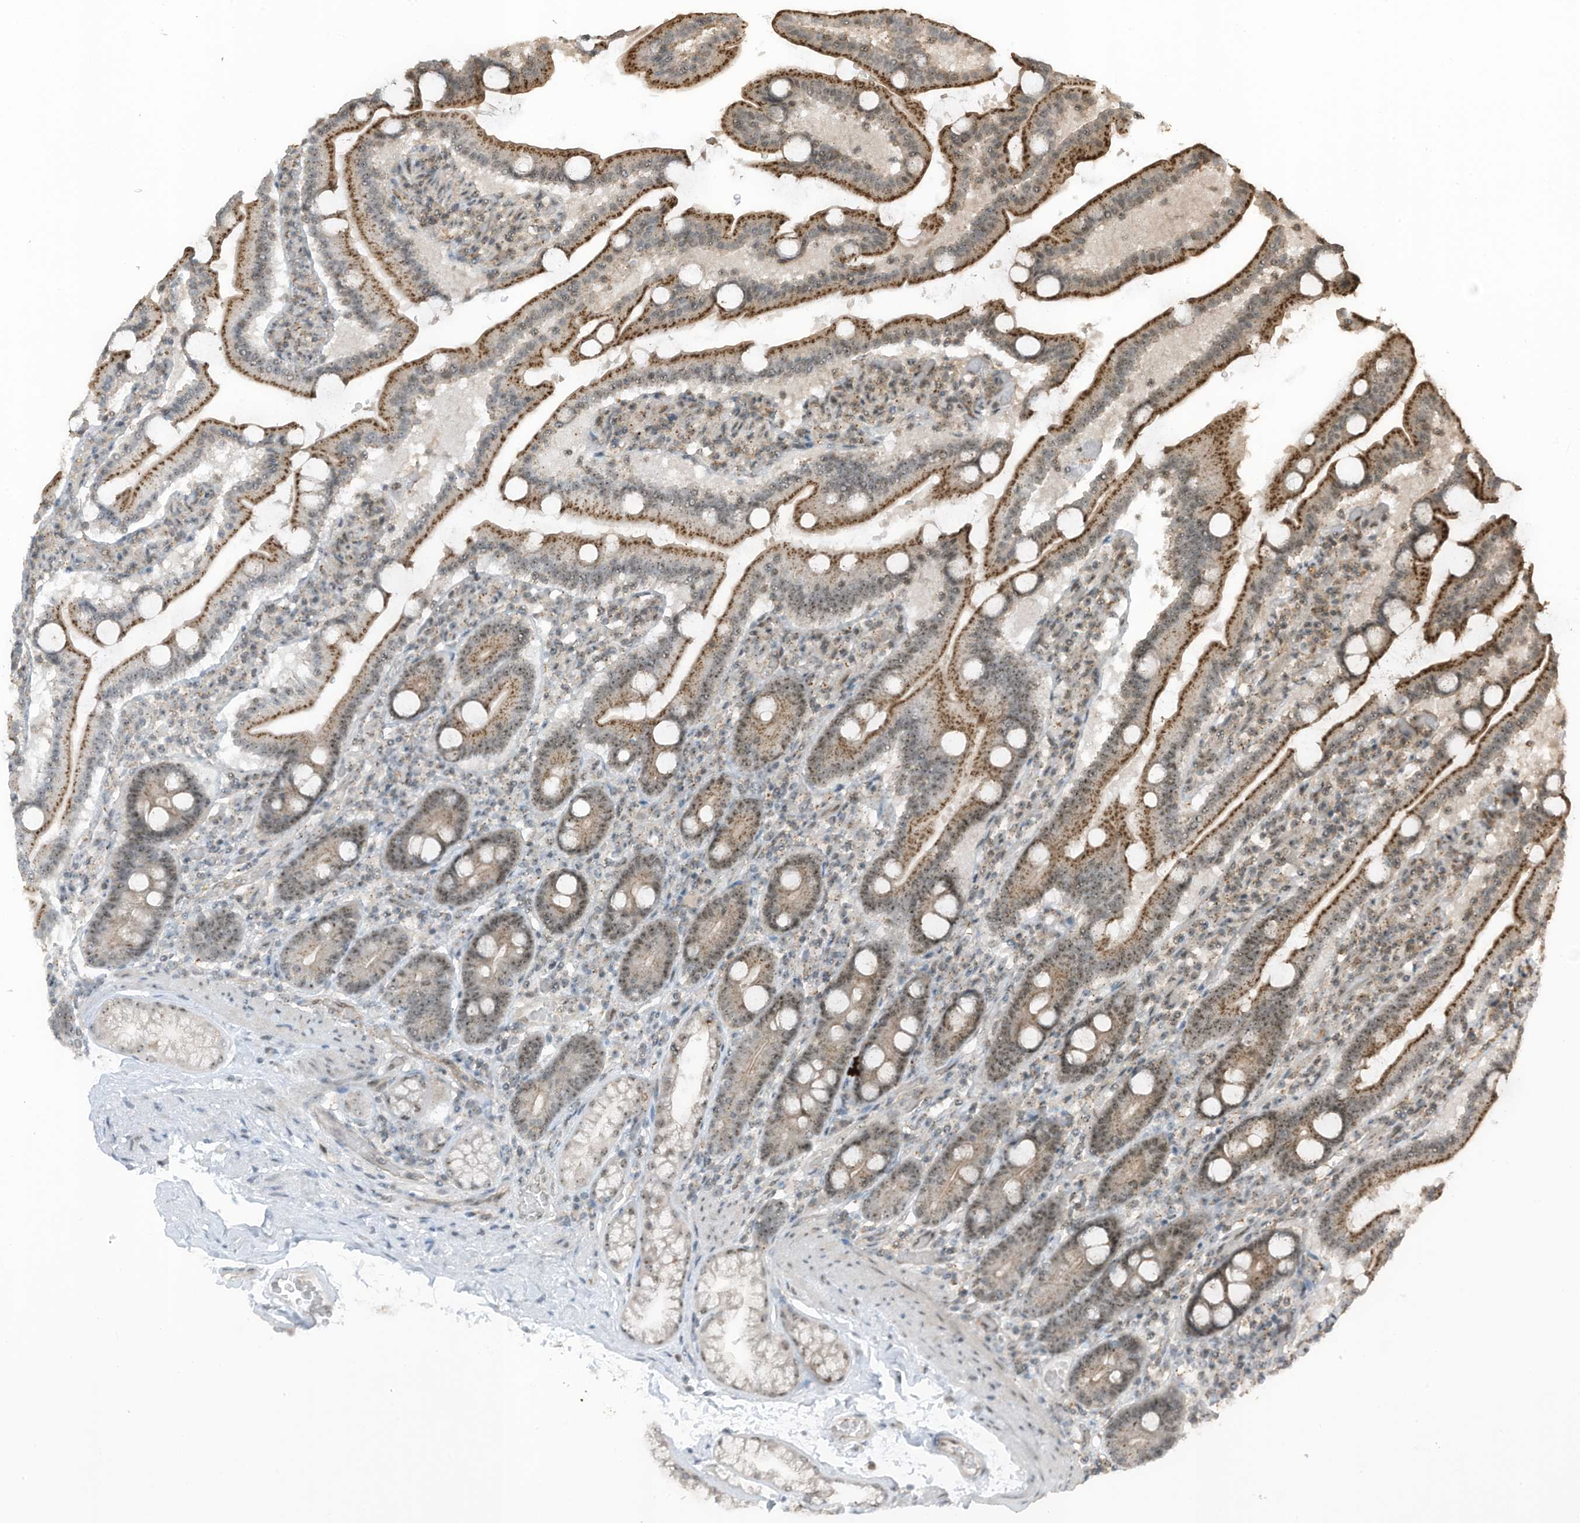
{"staining": {"intensity": "moderate", "quantity": ">75%", "location": "cytoplasmic/membranous,nuclear"}, "tissue": "duodenum", "cell_type": "Glandular cells", "image_type": "normal", "snomed": [{"axis": "morphology", "description": "Normal tissue, NOS"}, {"axis": "topography", "description": "Duodenum"}], "caption": "Immunohistochemistry (IHC) staining of benign duodenum, which reveals medium levels of moderate cytoplasmic/membranous,nuclear positivity in about >75% of glandular cells indicating moderate cytoplasmic/membranous,nuclear protein expression. The staining was performed using DAB (brown) for protein detection and nuclei were counterstained in hematoxylin (blue).", "gene": "UTP3", "patient": {"sex": "male", "age": 55}}